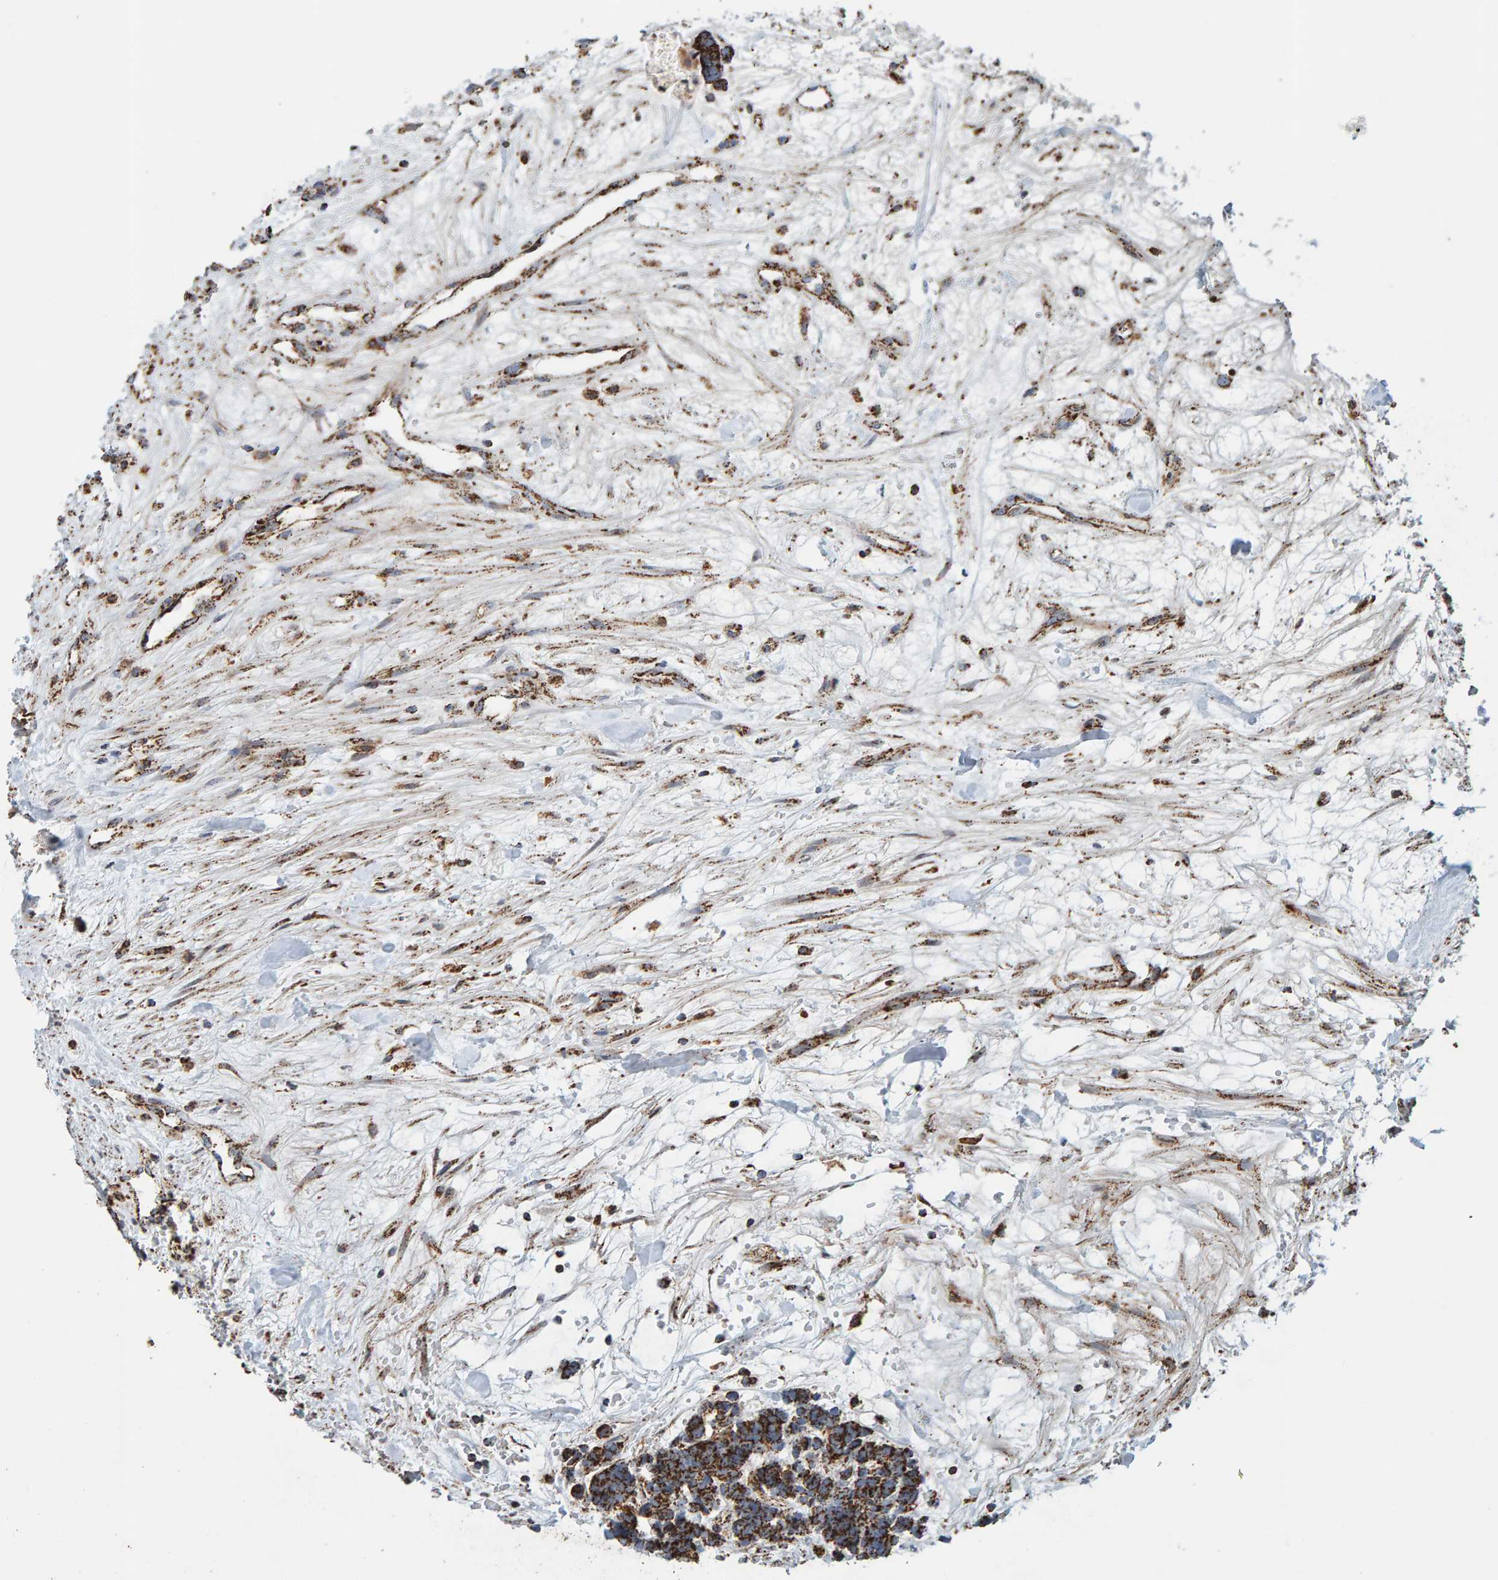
{"staining": {"intensity": "strong", "quantity": ">75%", "location": "cytoplasmic/membranous"}, "tissue": "carcinoid", "cell_type": "Tumor cells", "image_type": "cancer", "snomed": [{"axis": "morphology", "description": "Carcinoma, NOS"}, {"axis": "morphology", "description": "Carcinoid, malignant, NOS"}, {"axis": "topography", "description": "Urinary bladder"}], "caption": "Protein analysis of malignant carcinoid tissue displays strong cytoplasmic/membranous positivity in about >75% of tumor cells.", "gene": "MRPL45", "patient": {"sex": "male", "age": 57}}